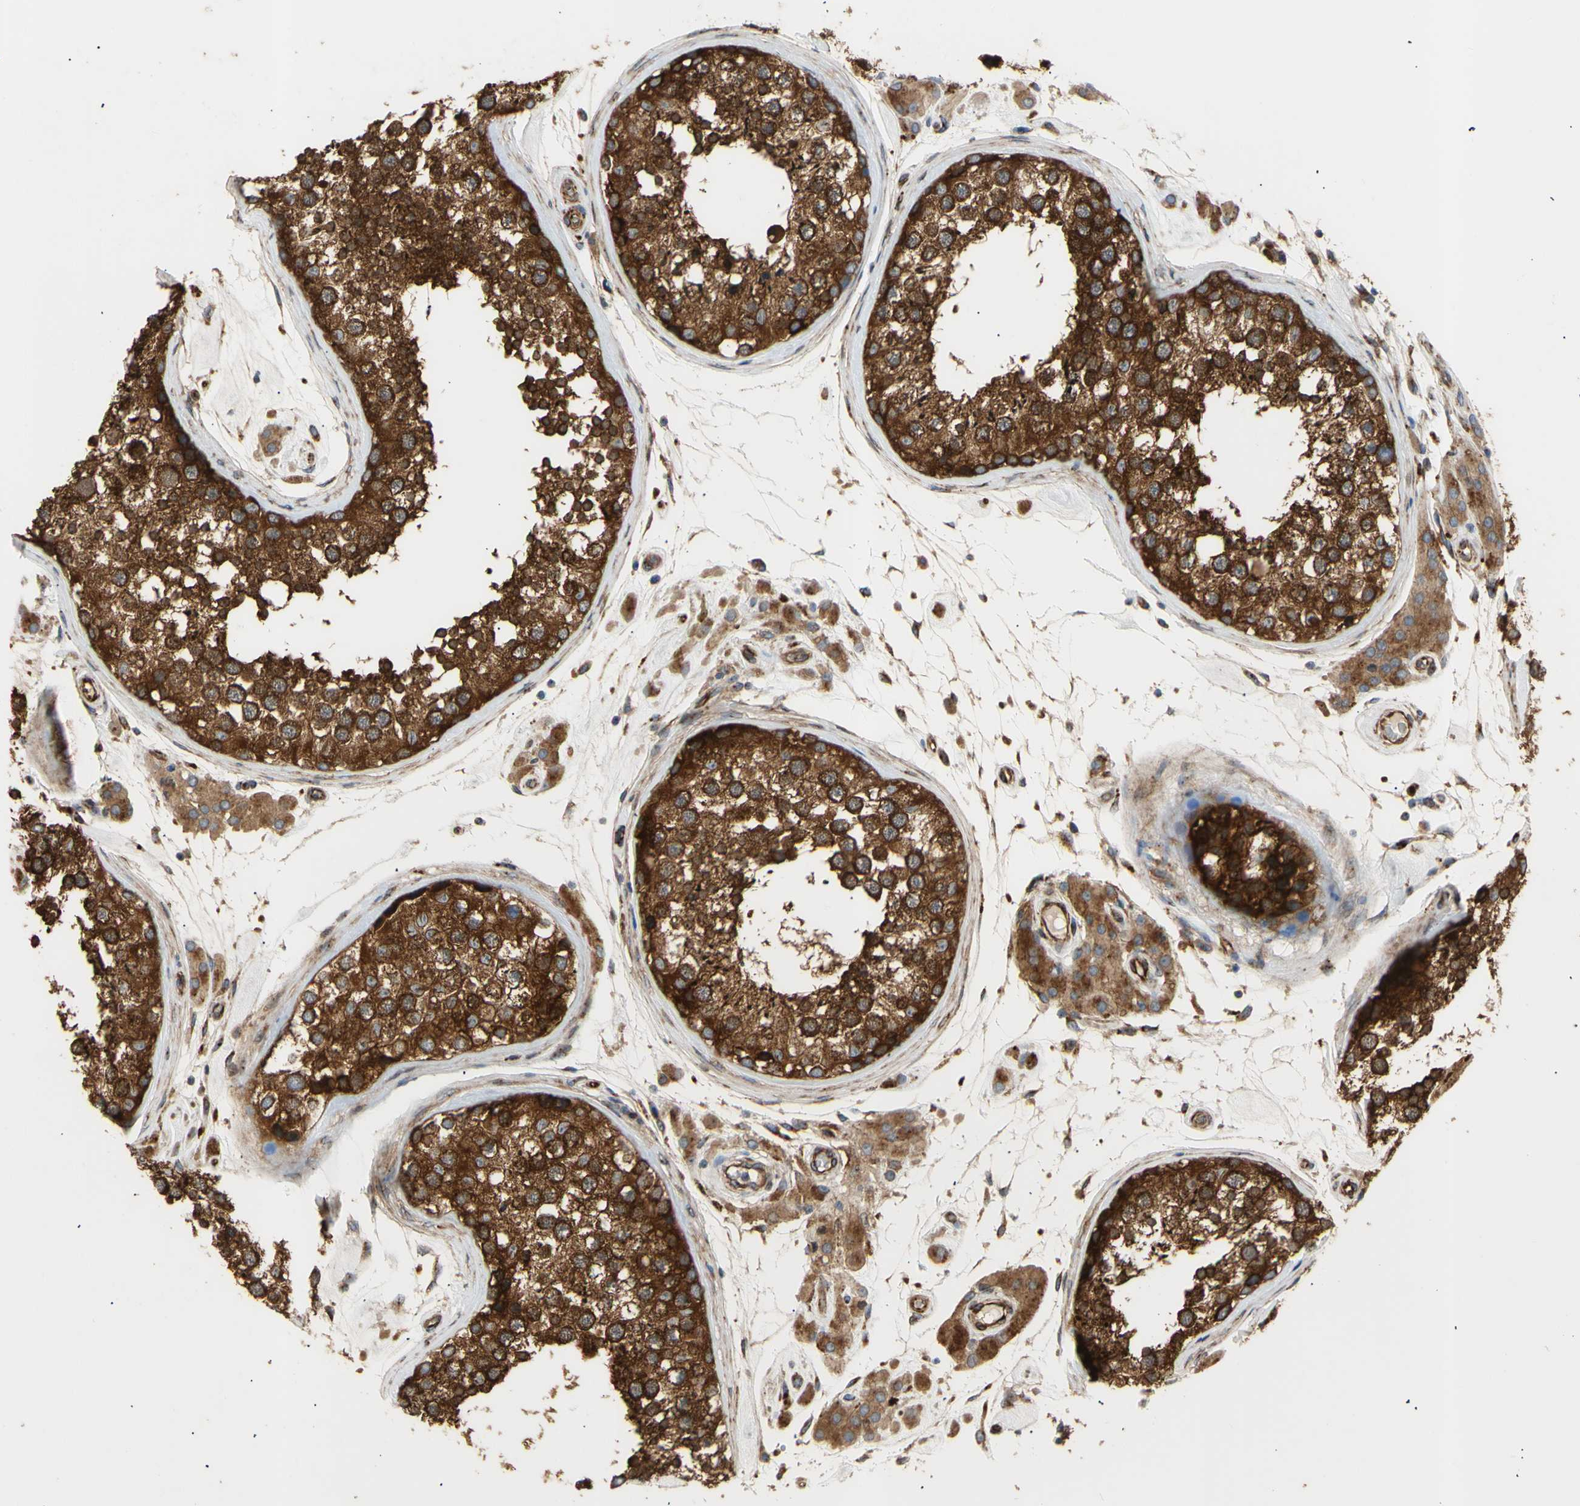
{"staining": {"intensity": "strong", "quantity": ">75%", "location": "cytoplasmic/membranous"}, "tissue": "testis", "cell_type": "Cells in seminiferous ducts", "image_type": "normal", "snomed": [{"axis": "morphology", "description": "Normal tissue, NOS"}, {"axis": "topography", "description": "Testis"}], "caption": "Brown immunohistochemical staining in unremarkable testis reveals strong cytoplasmic/membranous staining in approximately >75% of cells in seminiferous ducts. The staining is performed using DAB brown chromogen to label protein expression. The nuclei are counter-stained blue using hematoxylin.", "gene": "TUBG2", "patient": {"sex": "male", "age": 46}}